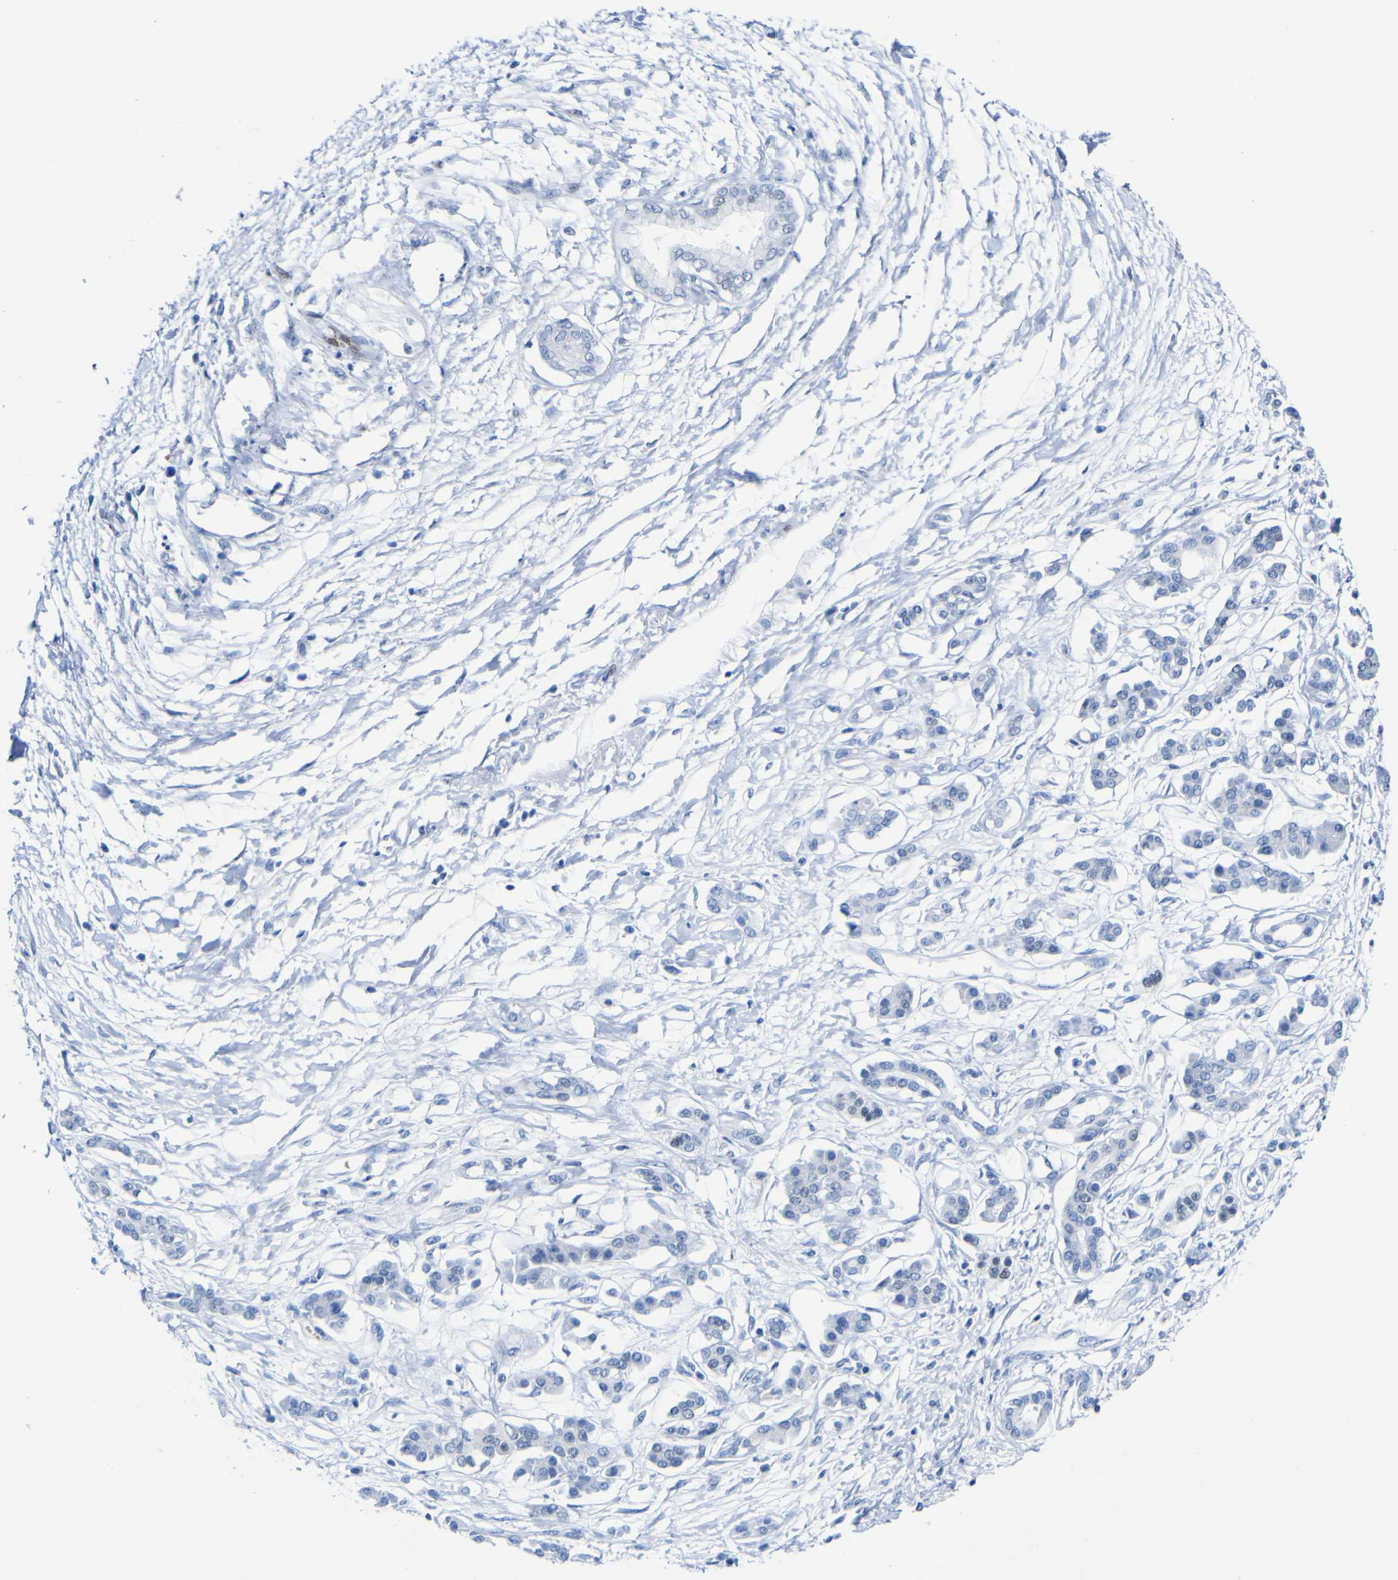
{"staining": {"intensity": "negative", "quantity": "none", "location": "none"}, "tissue": "pancreatic cancer", "cell_type": "Tumor cells", "image_type": "cancer", "snomed": [{"axis": "morphology", "description": "Adenocarcinoma, NOS"}, {"axis": "topography", "description": "Pancreas"}], "caption": "Adenocarcinoma (pancreatic) was stained to show a protein in brown. There is no significant positivity in tumor cells.", "gene": "DACH1", "patient": {"sex": "male", "age": 56}}